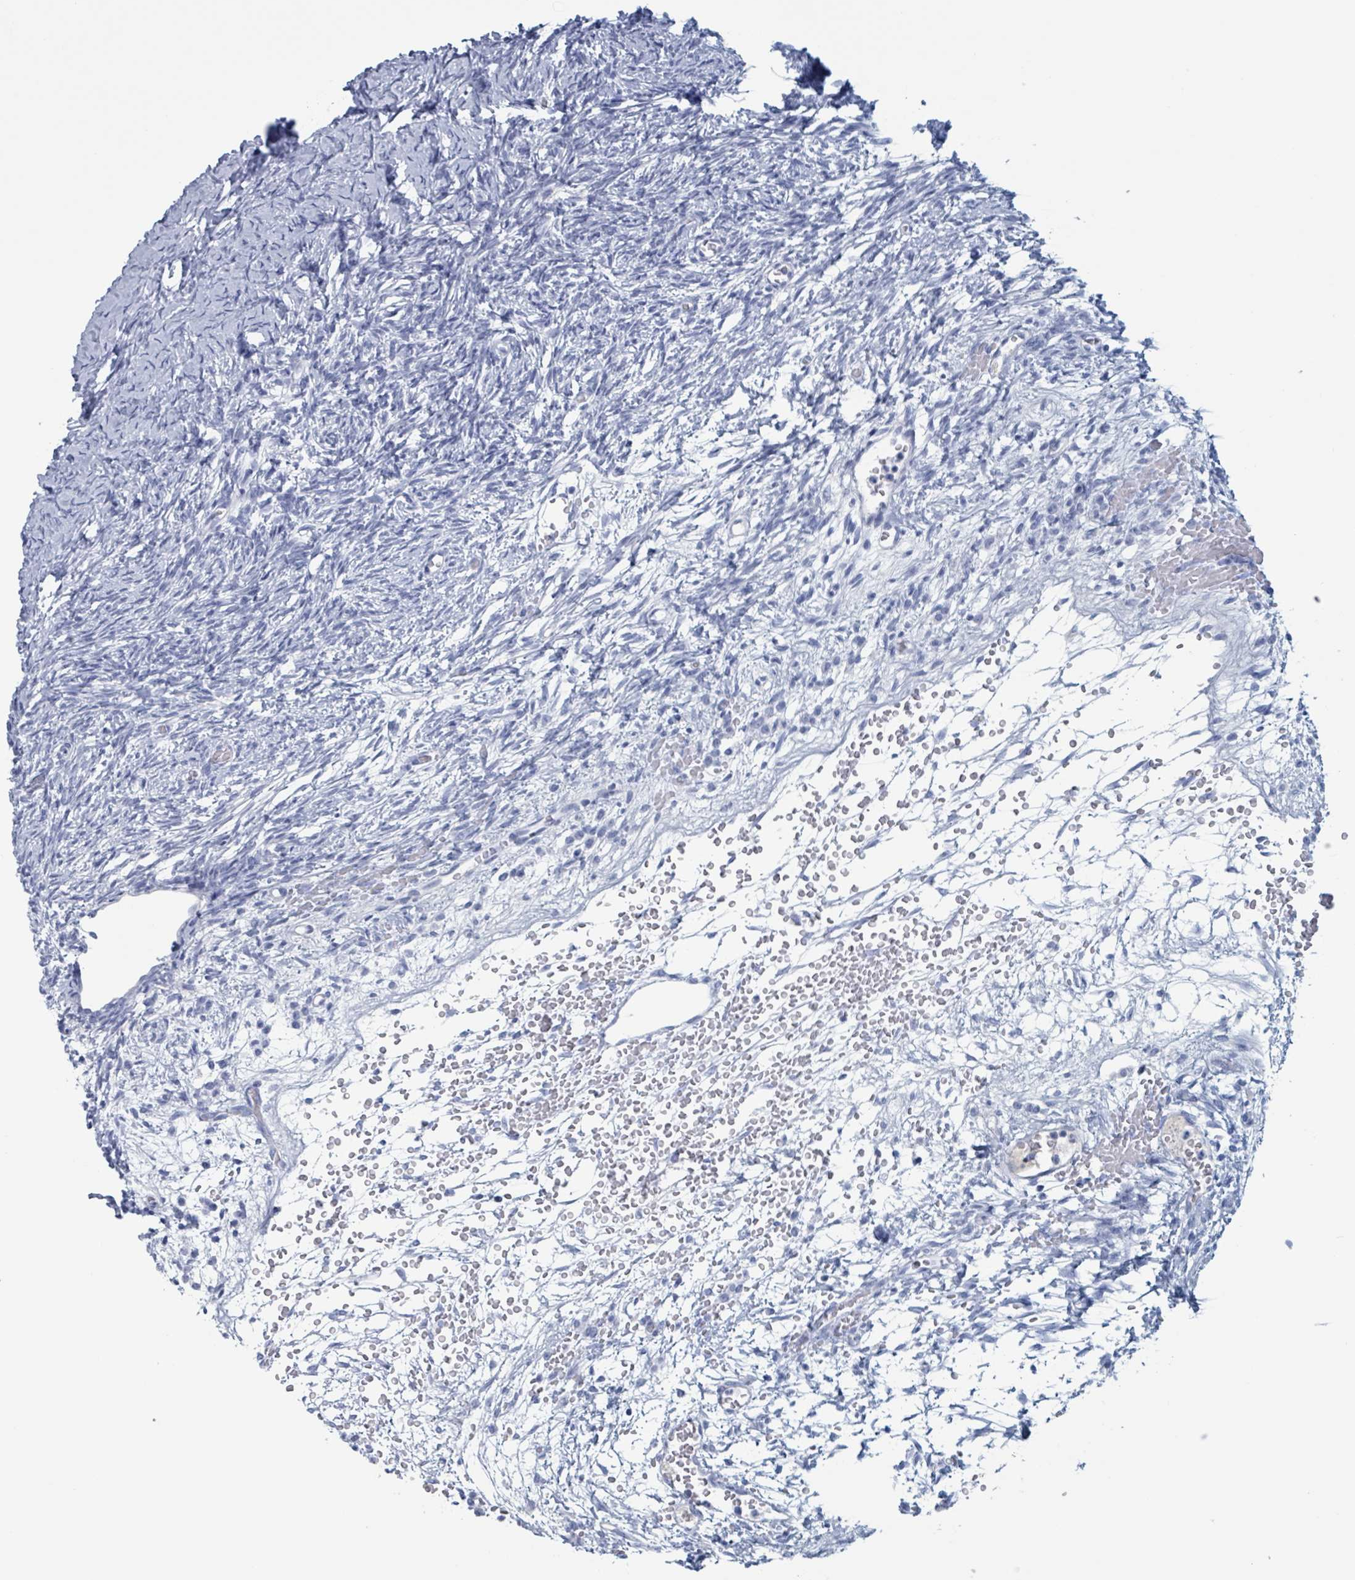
{"staining": {"intensity": "negative", "quantity": "none", "location": "none"}, "tissue": "ovary", "cell_type": "Follicle cells", "image_type": "normal", "snomed": [{"axis": "morphology", "description": "Normal tissue, NOS"}, {"axis": "topography", "description": "Ovary"}], "caption": "Follicle cells are negative for brown protein staining in unremarkable ovary. The staining was performed using DAB to visualize the protein expression in brown, while the nuclei were stained in blue with hematoxylin (Magnification: 20x).", "gene": "KLK4", "patient": {"sex": "female", "age": 39}}